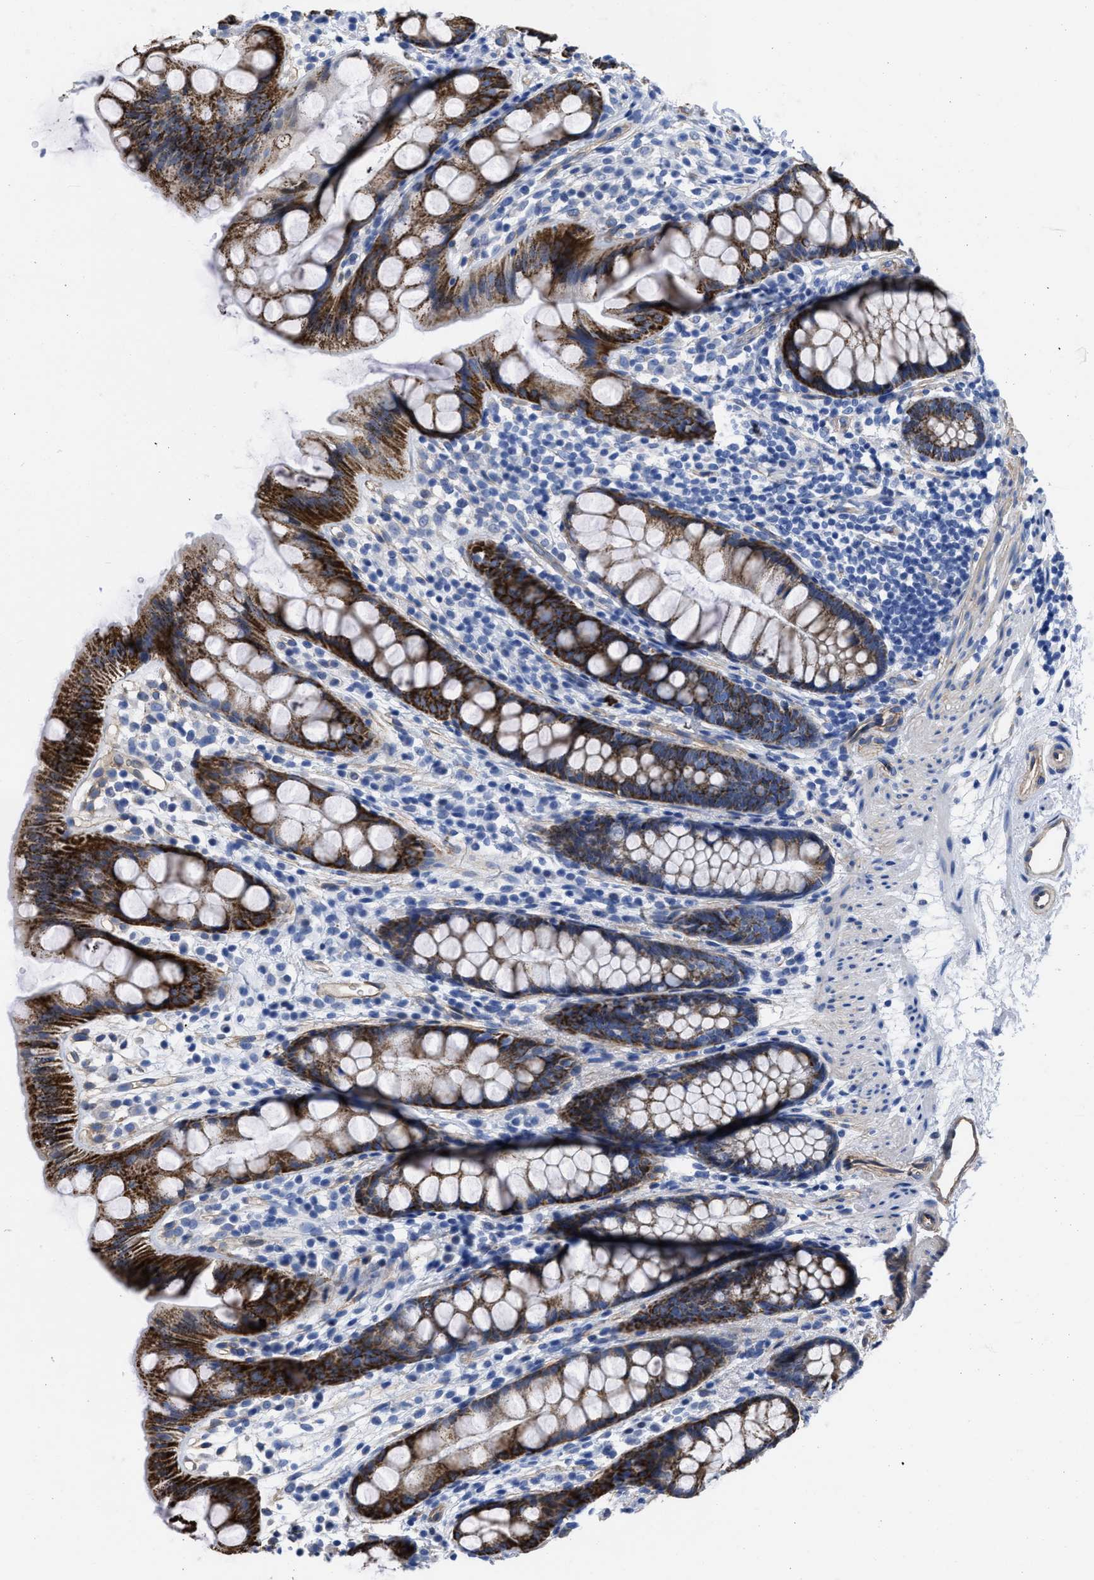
{"staining": {"intensity": "strong", "quantity": ">75%", "location": "cytoplasmic/membranous"}, "tissue": "rectum", "cell_type": "Glandular cells", "image_type": "normal", "snomed": [{"axis": "morphology", "description": "Normal tissue, NOS"}, {"axis": "topography", "description": "Rectum"}], "caption": "Strong cytoplasmic/membranous protein expression is present in approximately >75% of glandular cells in rectum. Ihc stains the protein in brown and the nuclei are stained blue.", "gene": "KCNMB3", "patient": {"sex": "female", "age": 65}}